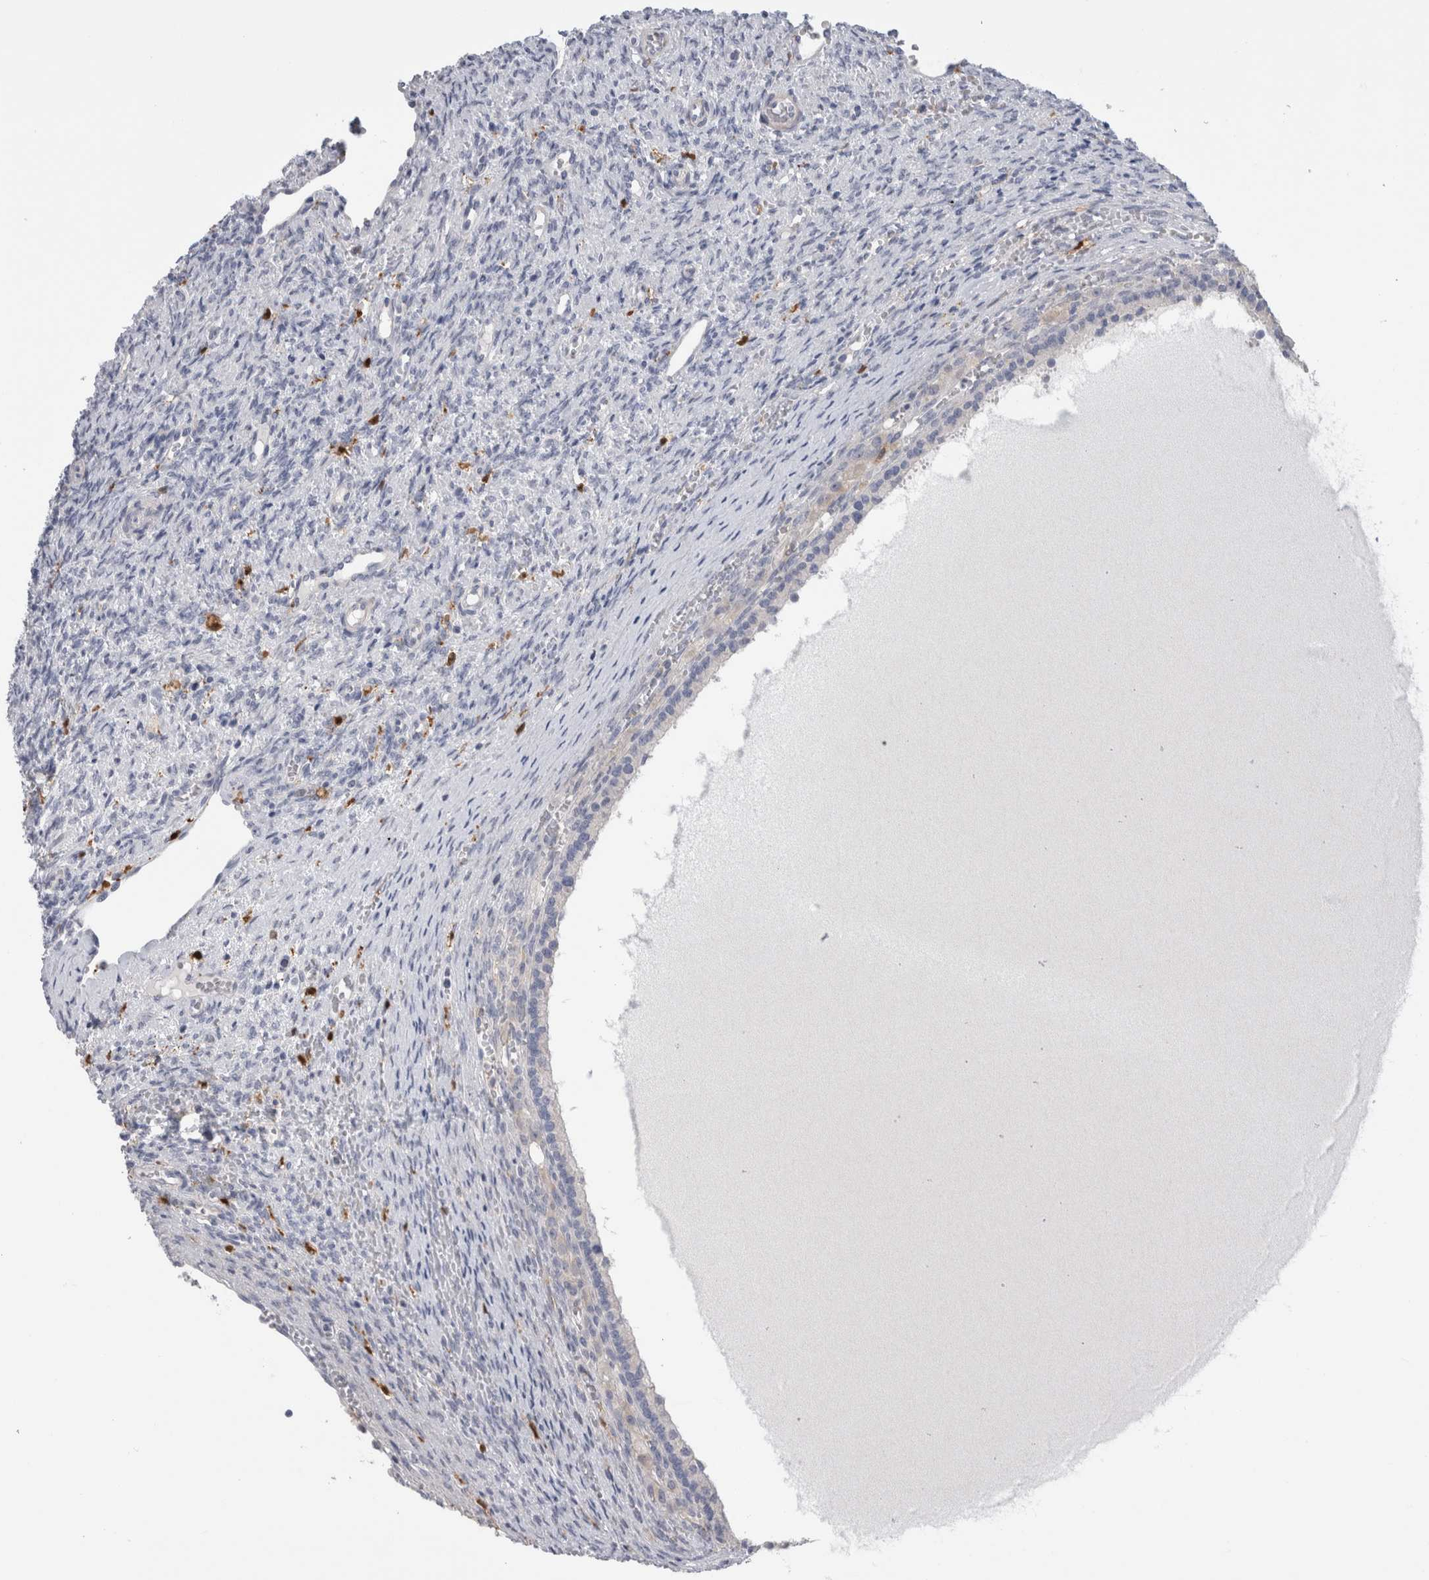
{"staining": {"intensity": "negative", "quantity": "none", "location": "none"}, "tissue": "ovary", "cell_type": "Follicle cells", "image_type": "normal", "snomed": [{"axis": "morphology", "description": "Normal tissue, NOS"}, {"axis": "topography", "description": "Ovary"}], "caption": "The histopathology image demonstrates no significant staining in follicle cells of ovary. Brightfield microscopy of immunohistochemistry (IHC) stained with DAB (3,3'-diaminobenzidine) (brown) and hematoxylin (blue), captured at high magnification.", "gene": "SLC20A2", "patient": {"sex": "female", "age": 41}}